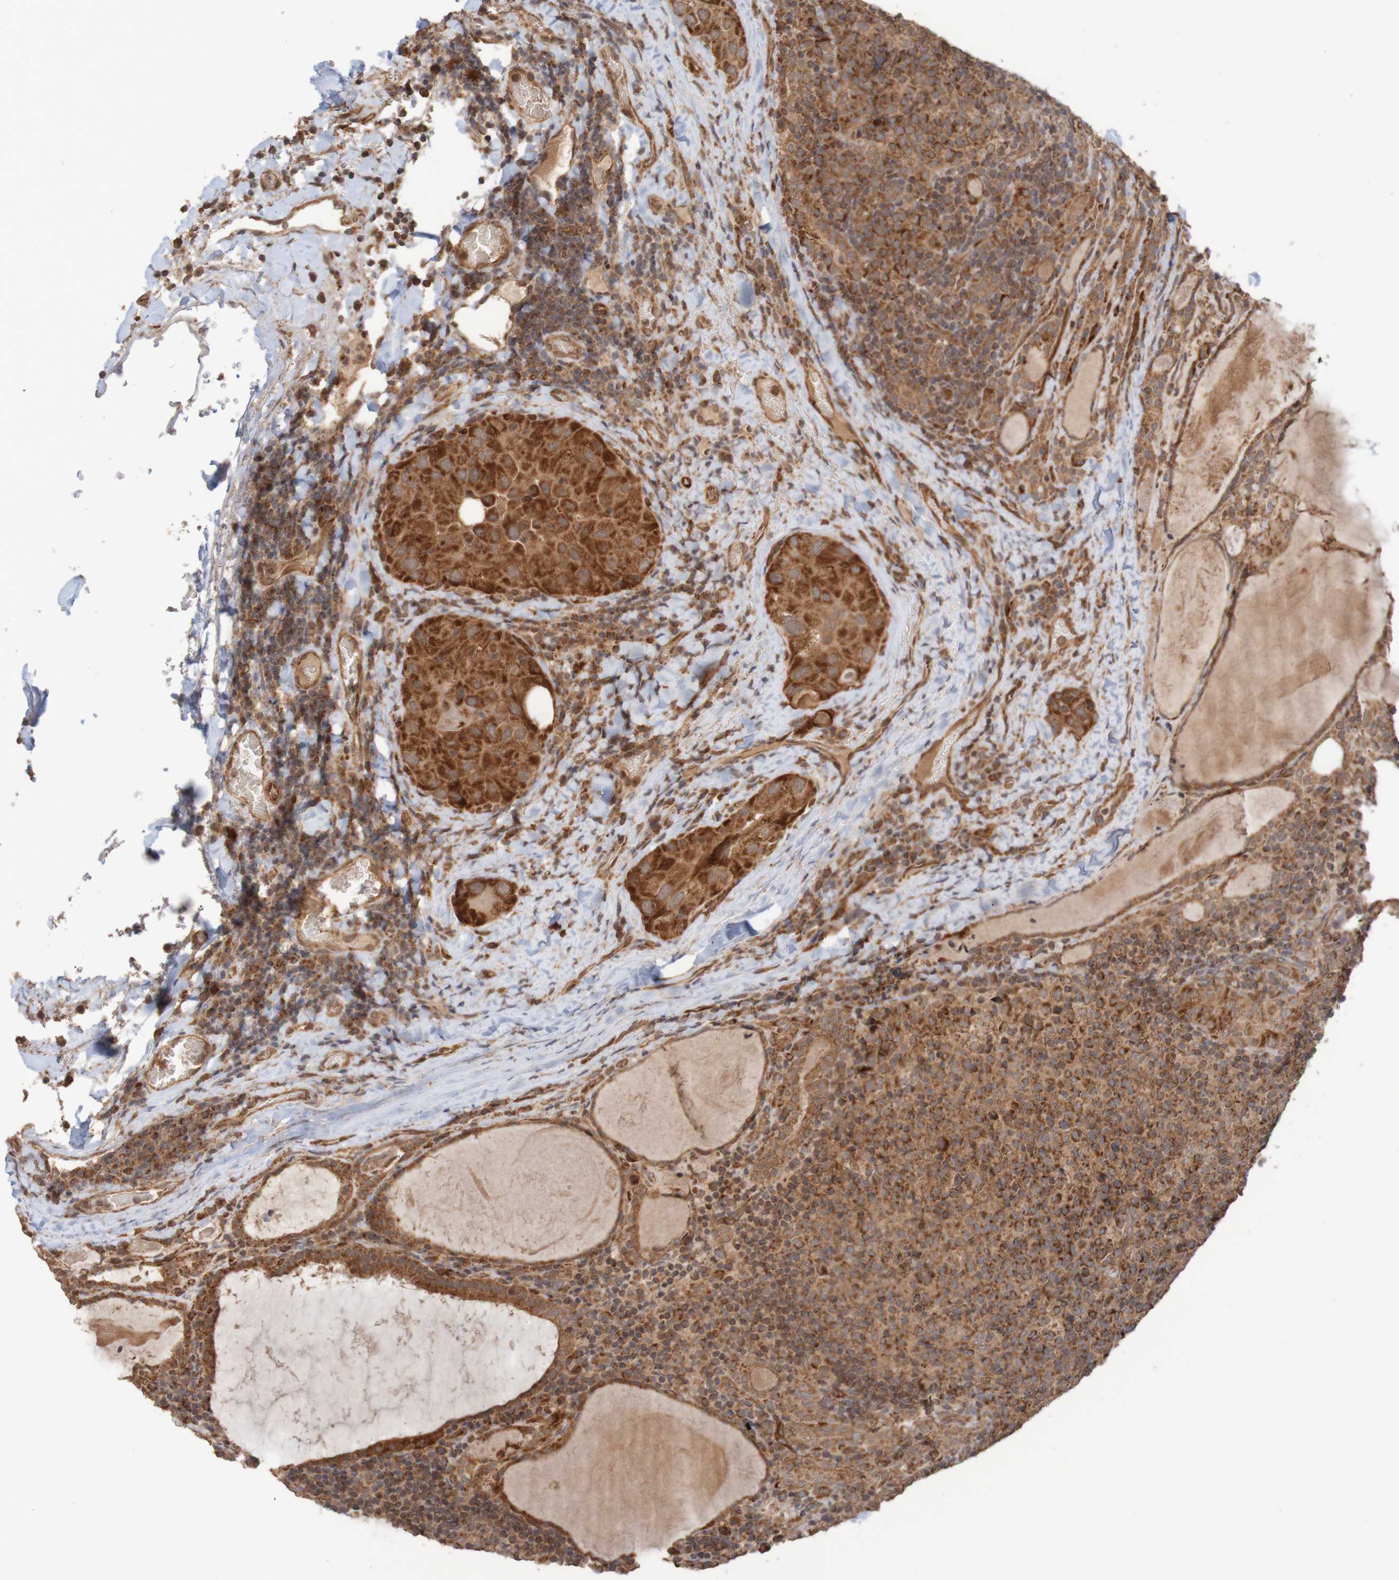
{"staining": {"intensity": "strong", "quantity": ">75%", "location": "cytoplasmic/membranous"}, "tissue": "thyroid cancer", "cell_type": "Tumor cells", "image_type": "cancer", "snomed": [{"axis": "morphology", "description": "Papillary adenocarcinoma, NOS"}, {"axis": "topography", "description": "Thyroid gland"}], "caption": "Papillary adenocarcinoma (thyroid) stained for a protein (brown) demonstrates strong cytoplasmic/membranous positive expression in approximately >75% of tumor cells.", "gene": "MRPL52", "patient": {"sex": "female", "age": 42}}